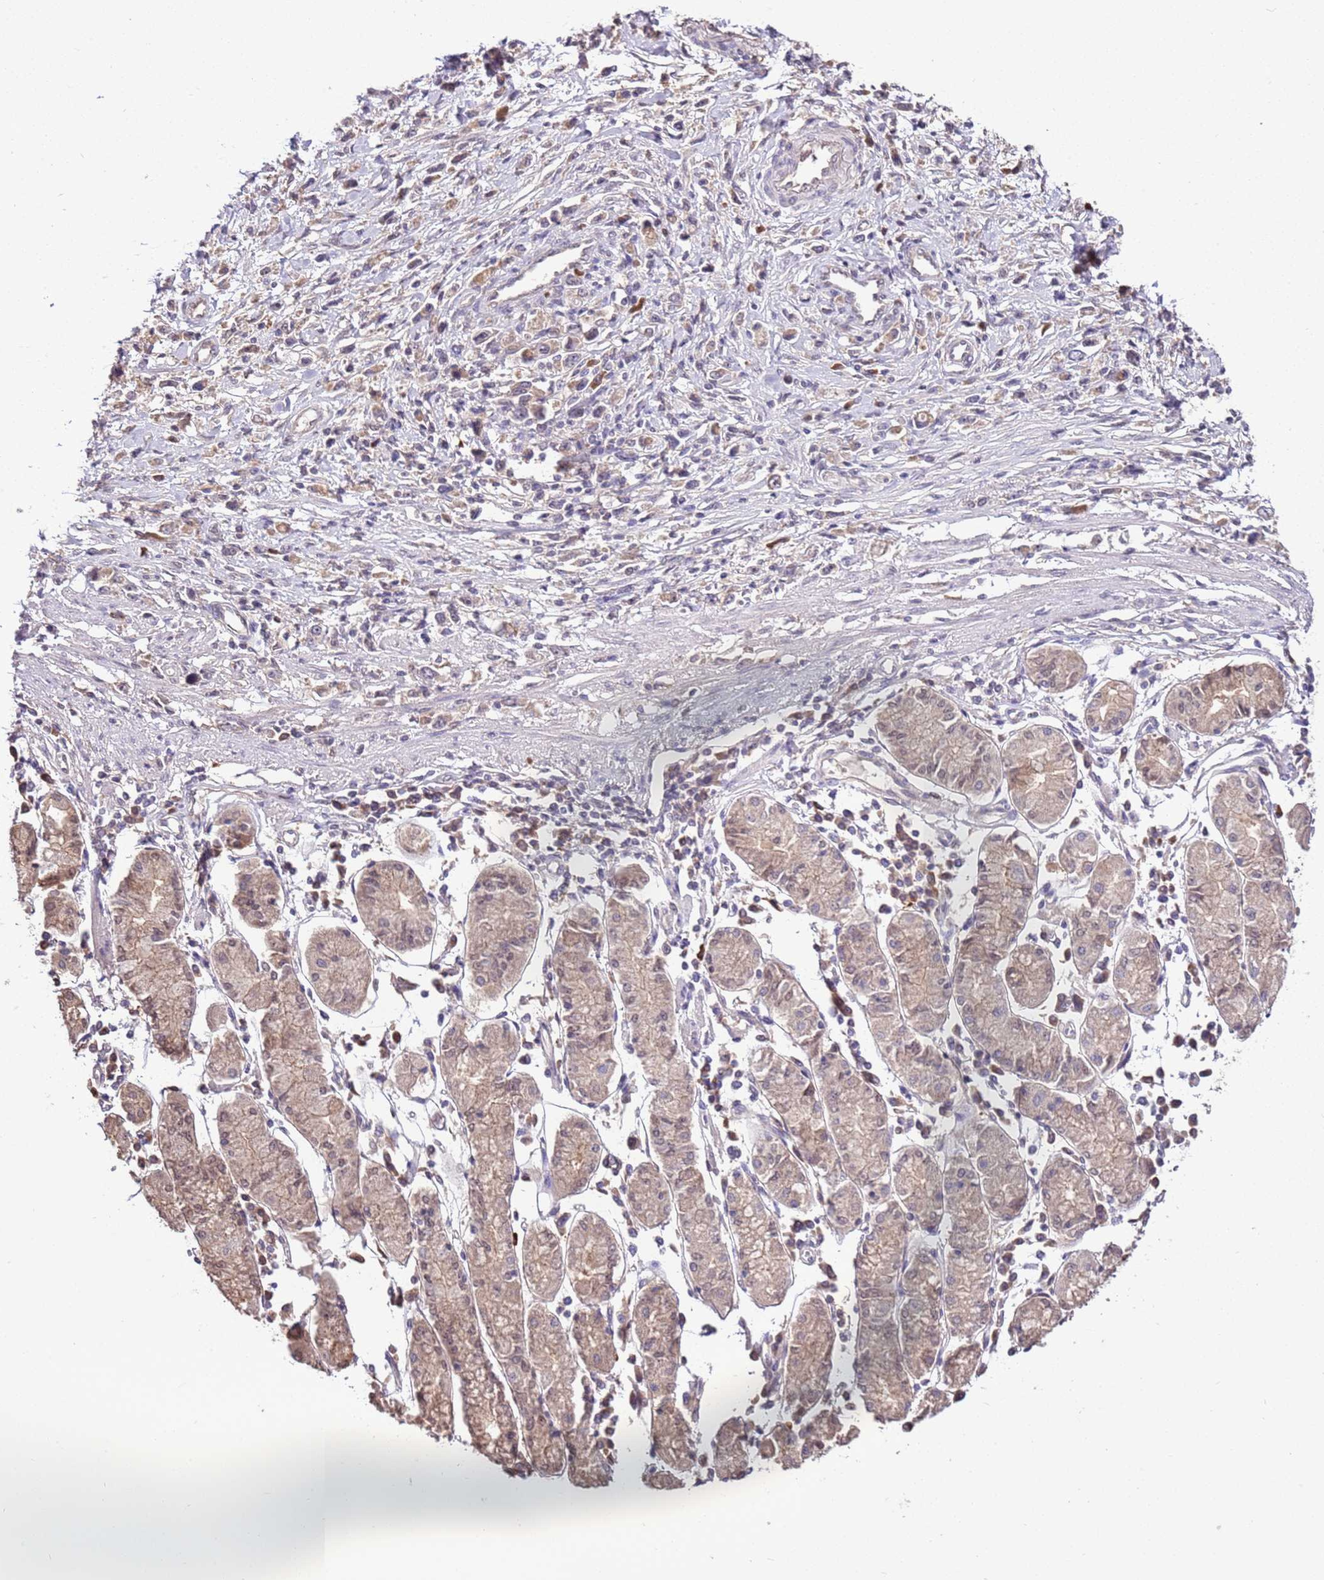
{"staining": {"intensity": "weak", "quantity": "25%-75%", "location": "cytoplasmic/membranous"}, "tissue": "stomach cancer", "cell_type": "Tumor cells", "image_type": "cancer", "snomed": [{"axis": "morphology", "description": "Adenocarcinoma, NOS"}, {"axis": "topography", "description": "Stomach"}], "caption": "Immunohistochemistry (IHC) (DAB (3,3'-diaminobenzidine)) staining of adenocarcinoma (stomach) exhibits weak cytoplasmic/membranous protein staining in about 25%-75% of tumor cells.", "gene": "BBS5", "patient": {"sex": "female", "age": 59}}